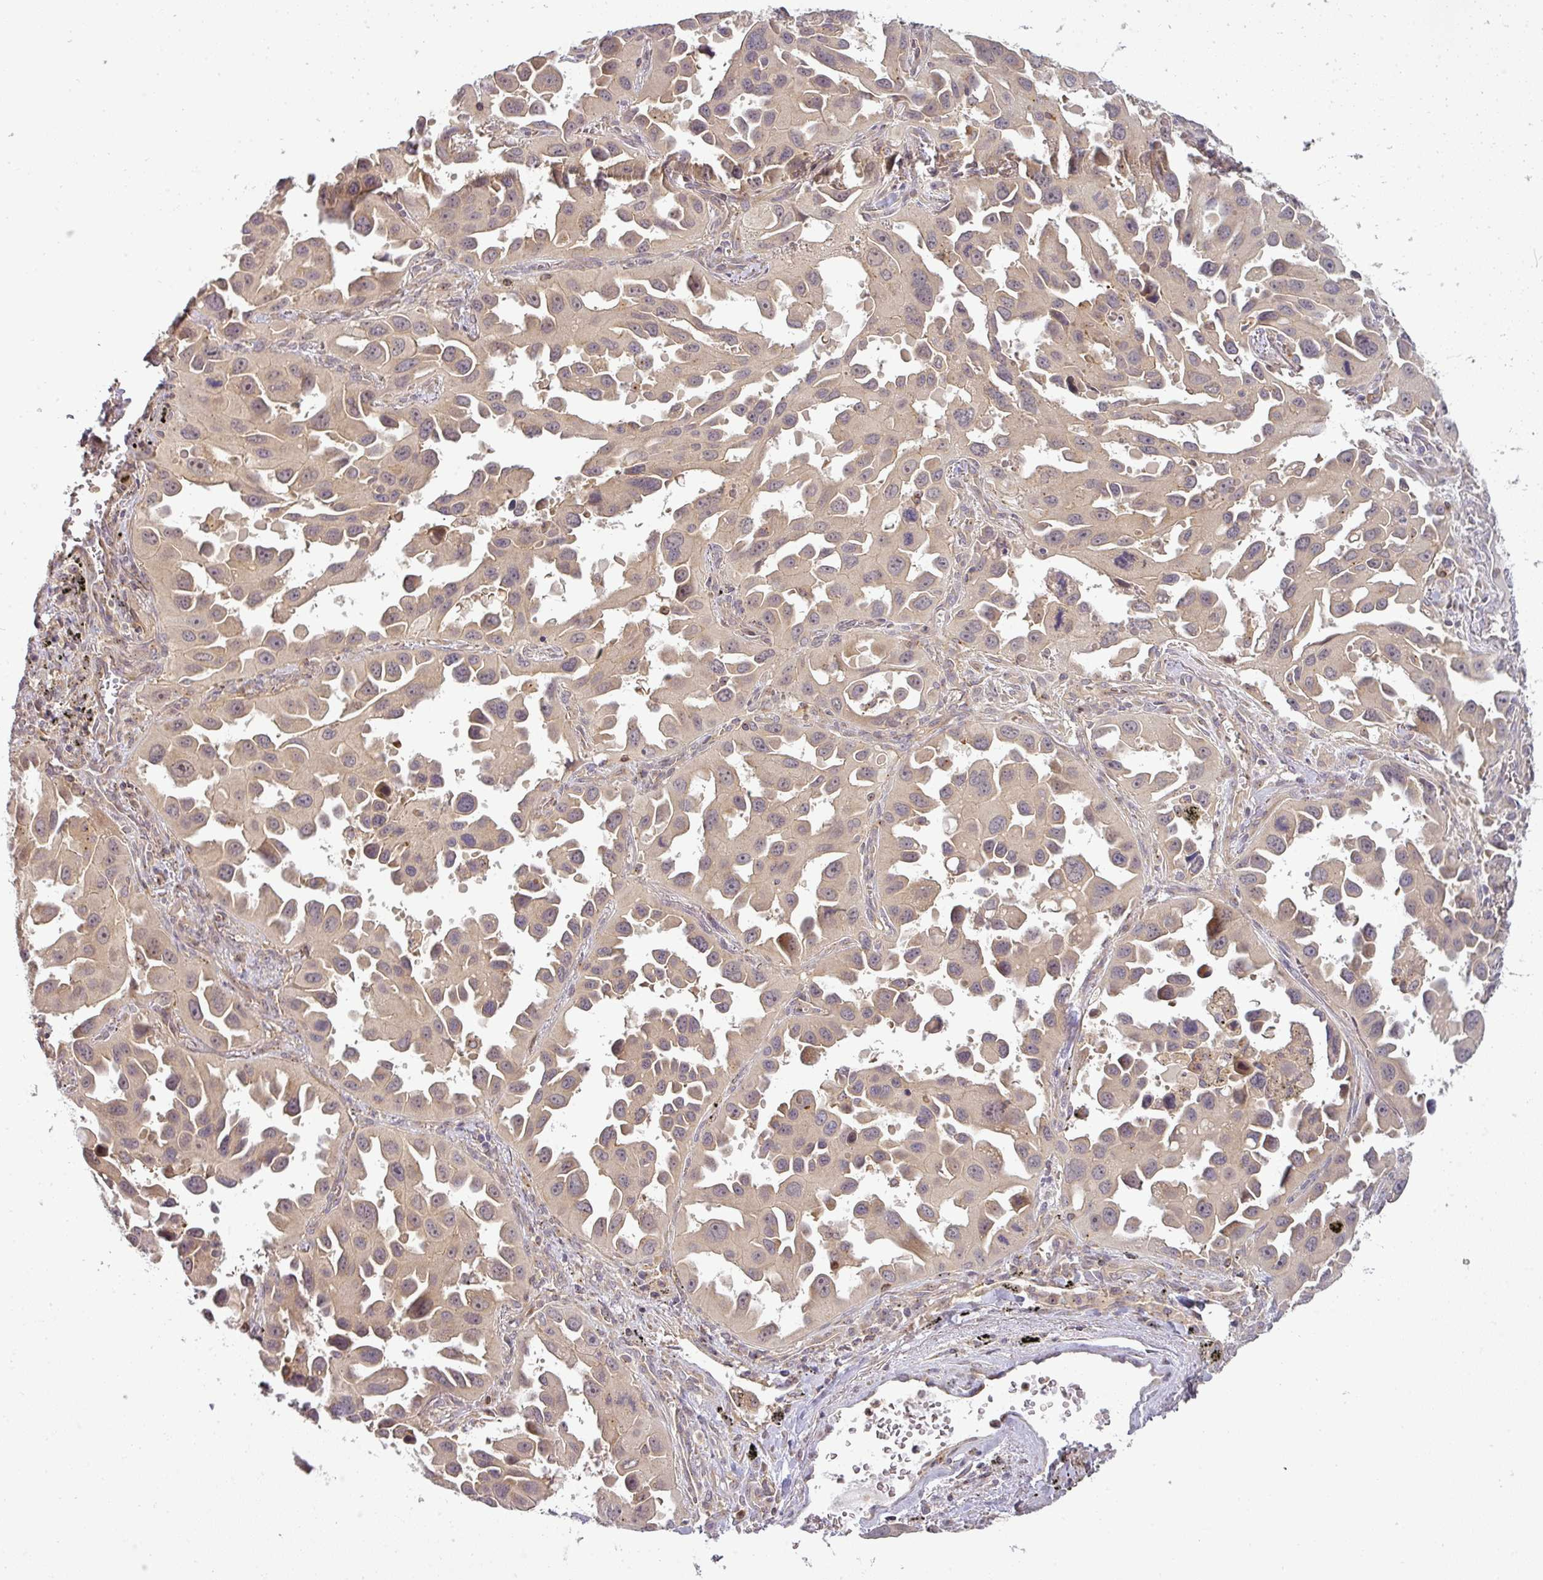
{"staining": {"intensity": "weak", "quantity": "<25%", "location": "cytoplasmic/membranous,nuclear"}, "tissue": "lung cancer", "cell_type": "Tumor cells", "image_type": "cancer", "snomed": [{"axis": "morphology", "description": "Adenocarcinoma, NOS"}, {"axis": "topography", "description": "Lung"}], "caption": "Tumor cells are negative for brown protein staining in lung adenocarcinoma. Nuclei are stained in blue.", "gene": "NIN", "patient": {"sex": "male", "age": 66}}